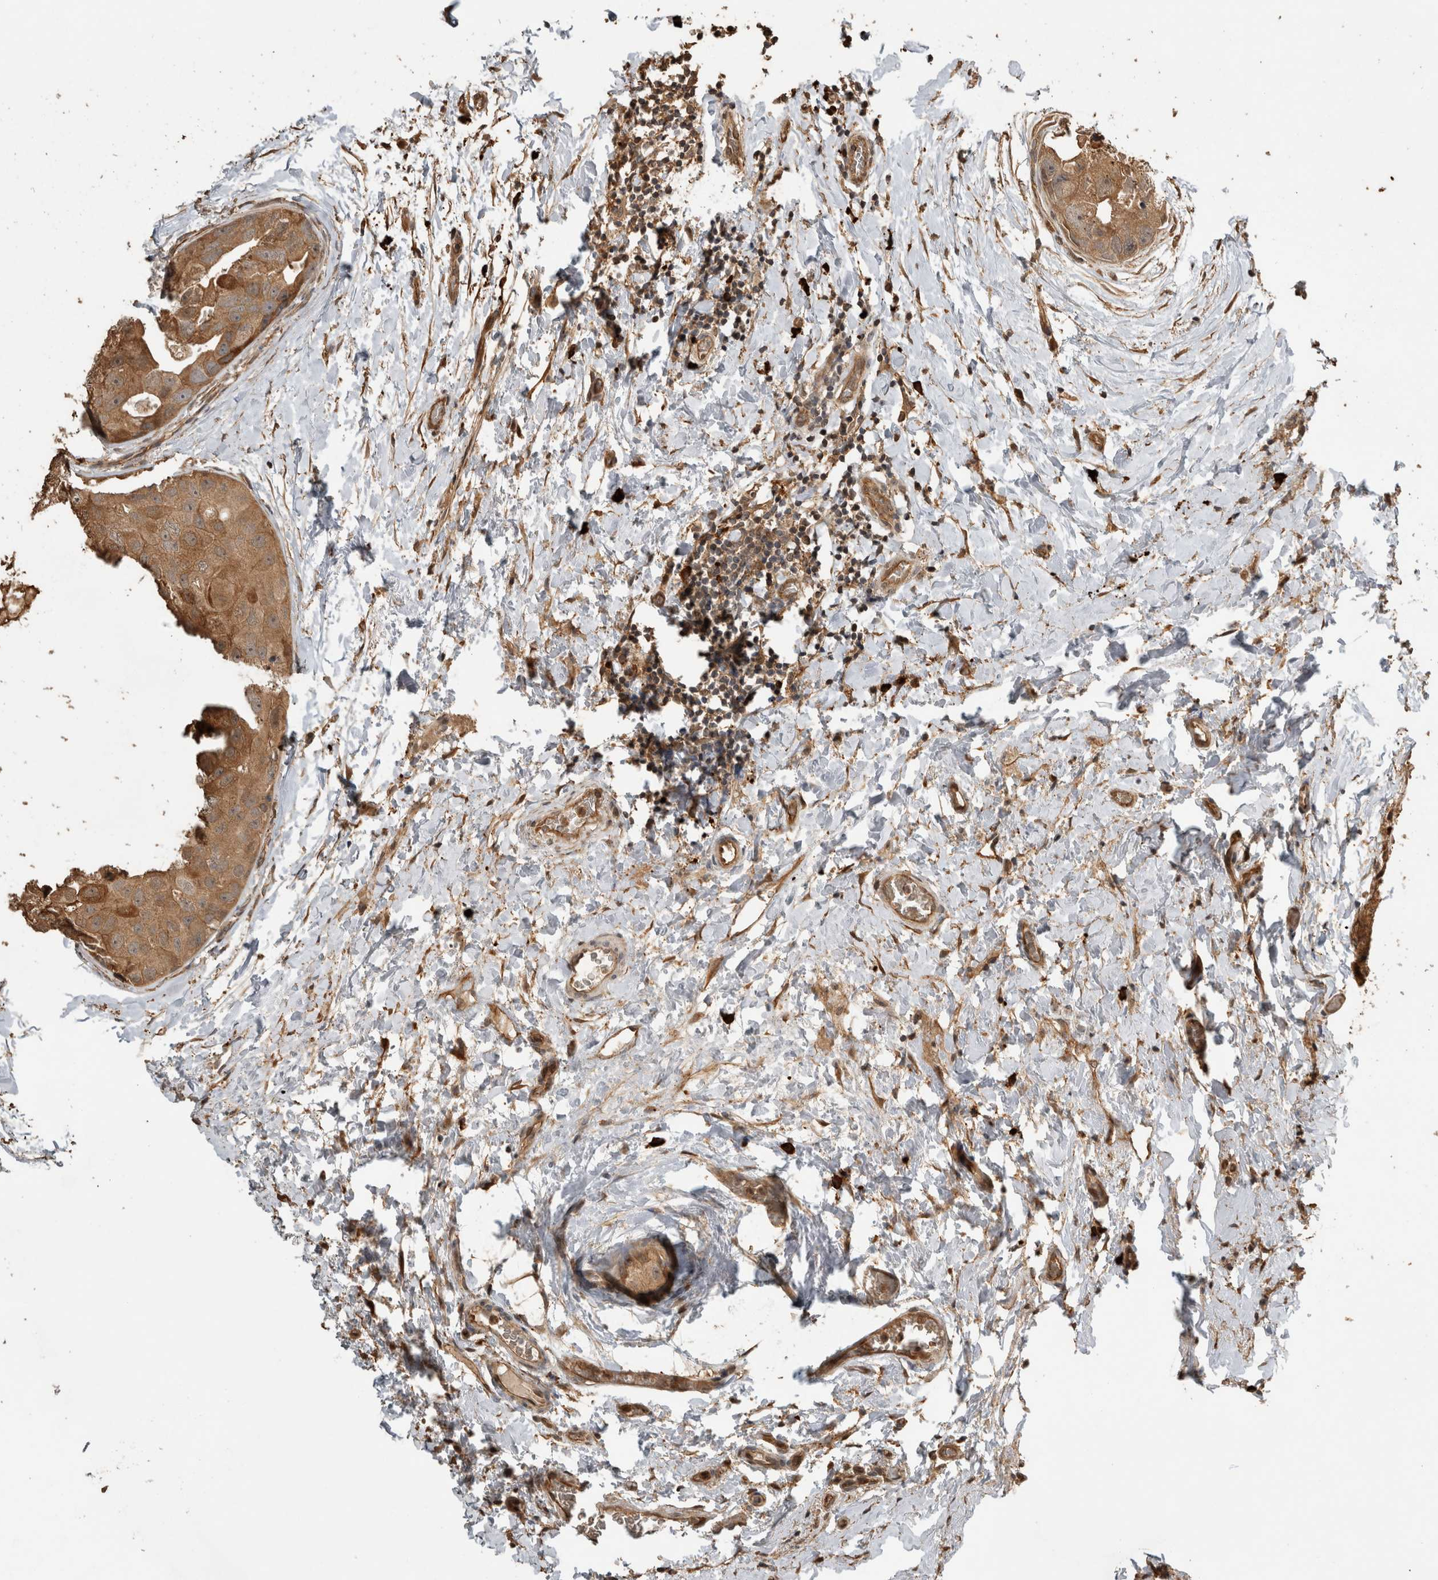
{"staining": {"intensity": "moderate", "quantity": ">75%", "location": "cytoplasmic/membranous"}, "tissue": "breast cancer", "cell_type": "Tumor cells", "image_type": "cancer", "snomed": [{"axis": "morphology", "description": "Duct carcinoma"}, {"axis": "topography", "description": "Breast"}], "caption": "An immunohistochemistry (IHC) photomicrograph of tumor tissue is shown. Protein staining in brown highlights moderate cytoplasmic/membranous positivity in breast invasive ductal carcinoma within tumor cells. (DAB = brown stain, brightfield microscopy at high magnification).", "gene": "RHPN1", "patient": {"sex": "female", "age": 62}}